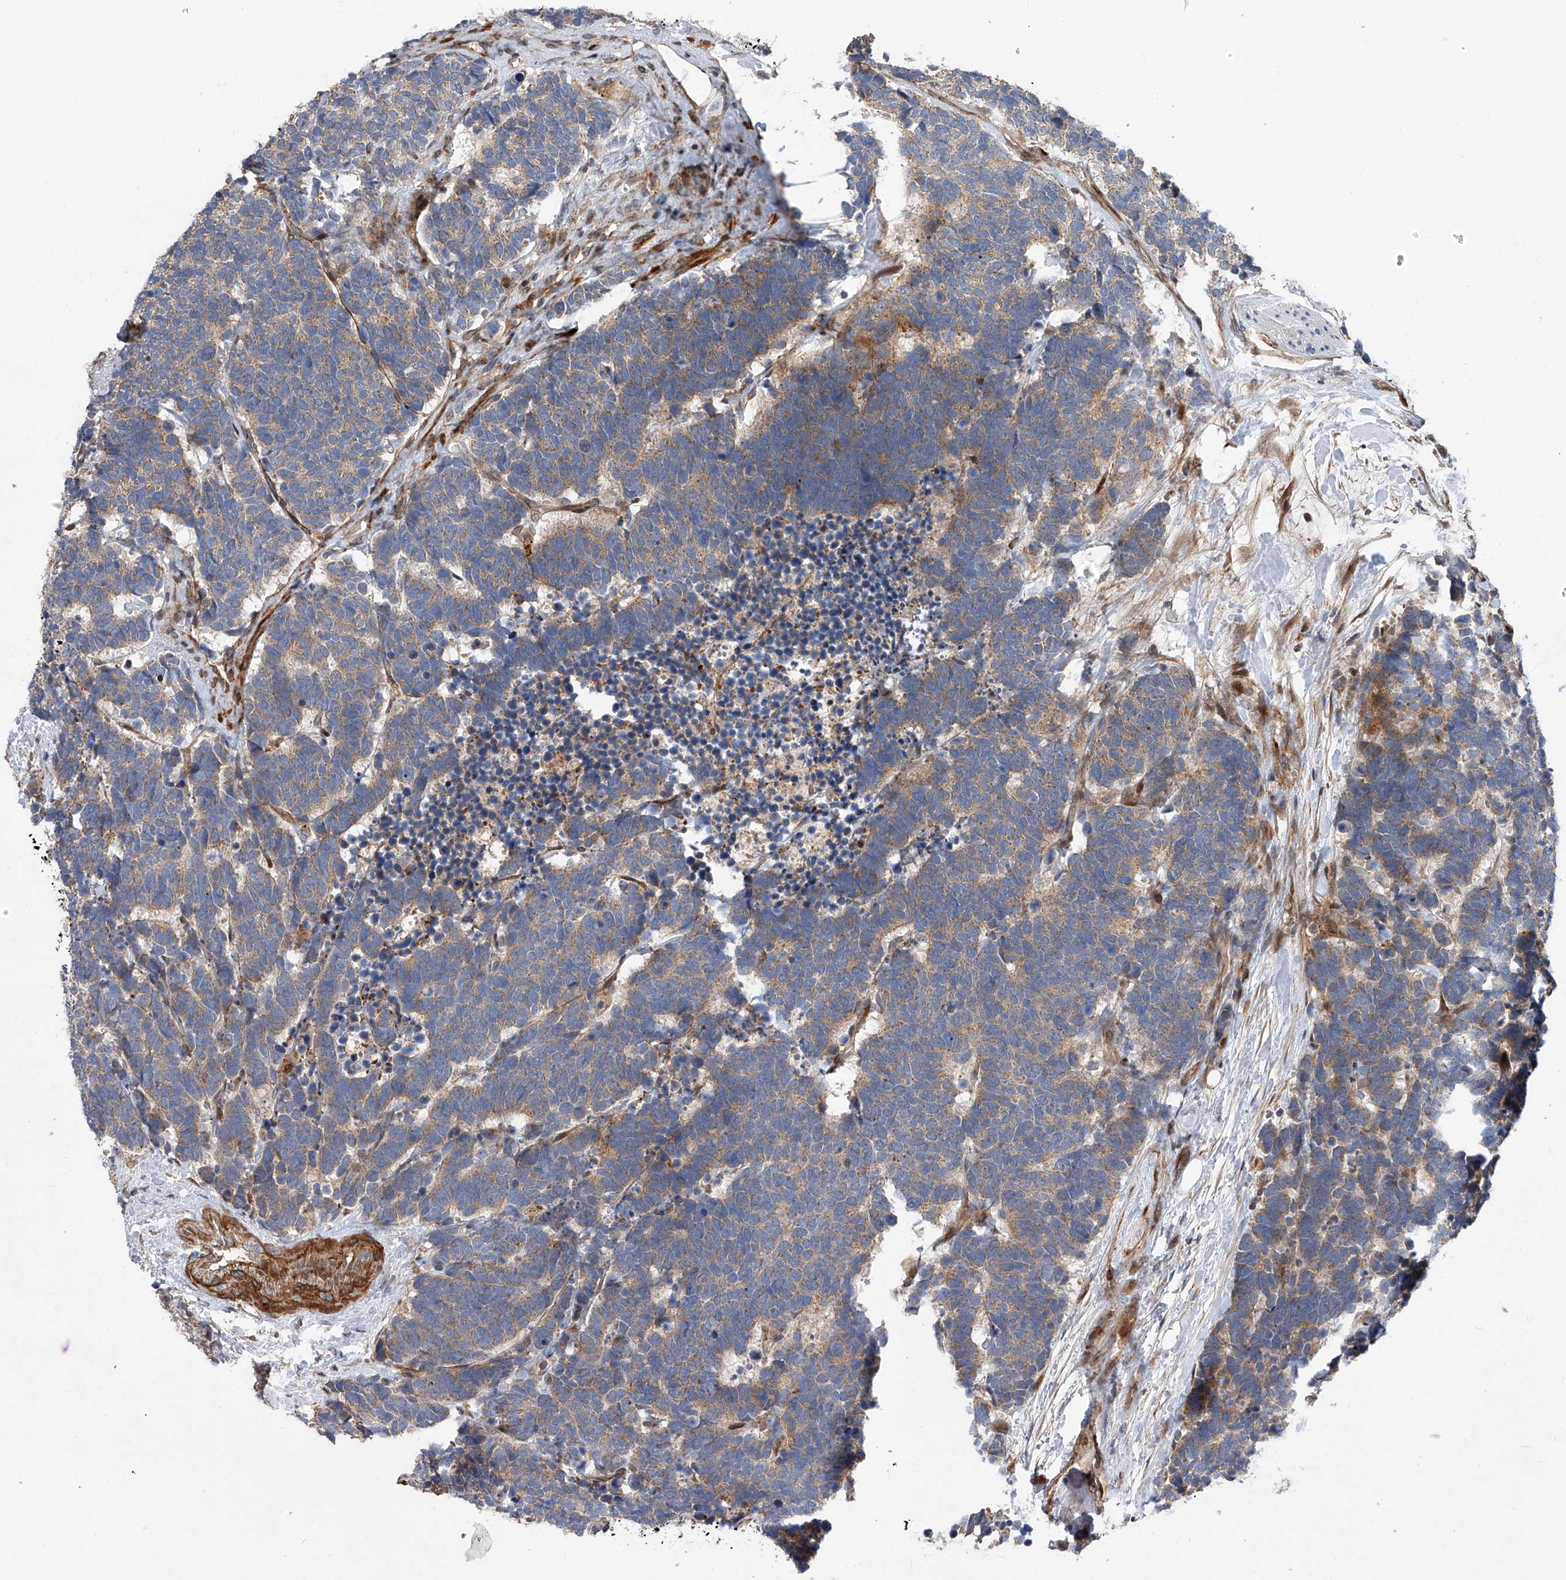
{"staining": {"intensity": "weak", "quantity": ">75%", "location": "cytoplasmic/membranous"}, "tissue": "carcinoid", "cell_type": "Tumor cells", "image_type": "cancer", "snomed": [{"axis": "morphology", "description": "Carcinoma, NOS"}, {"axis": "morphology", "description": "Carcinoid, malignant, NOS"}, {"axis": "topography", "description": "Urinary bladder"}], "caption": "Carcinoma stained with immunohistochemistry shows weak cytoplasmic/membranous expression in about >75% of tumor cells. The staining was performed using DAB, with brown indicating positive protein expression. Nuclei are stained blue with hematoxylin.", "gene": "PDSS2", "patient": {"sex": "male", "age": 57}}